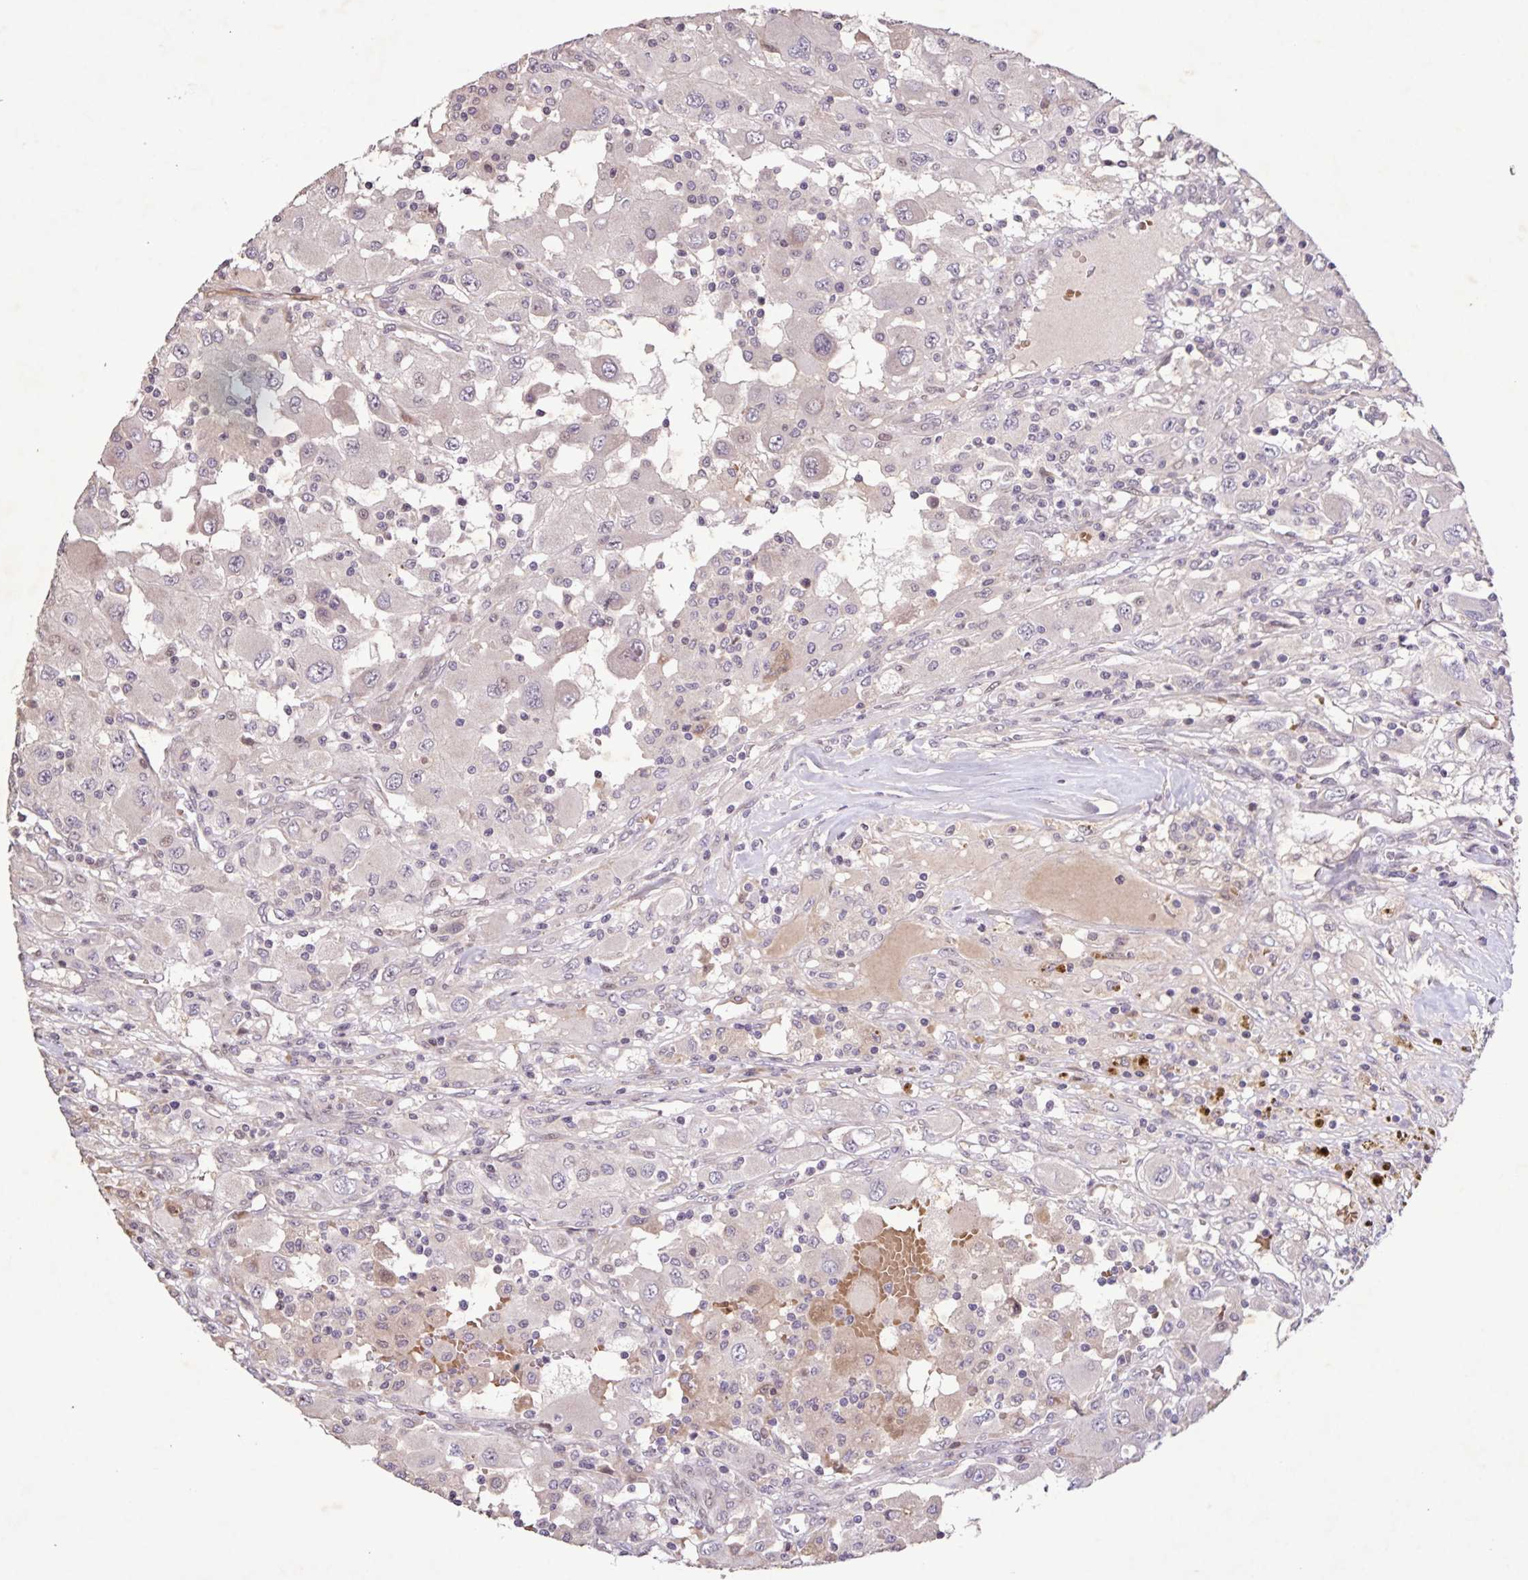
{"staining": {"intensity": "negative", "quantity": "none", "location": "none"}, "tissue": "renal cancer", "cell_type": "Tumor cells", "image_type": "cancer", "snomed": [{"axis": "morphology", "description": "Adenocarcinoma, NOS"}, {"axis": "topography", "description": "Kidney"}], "caption": "This micrograph is of renal adenocarcinoma stained with immunohistochemistry (IHC) to label a protein in brown with the nuclei are counter-stained blue. There is no expression in tumor cells.", "gene": "GDF2", "patient": {"sex": "female", "age": 67}}